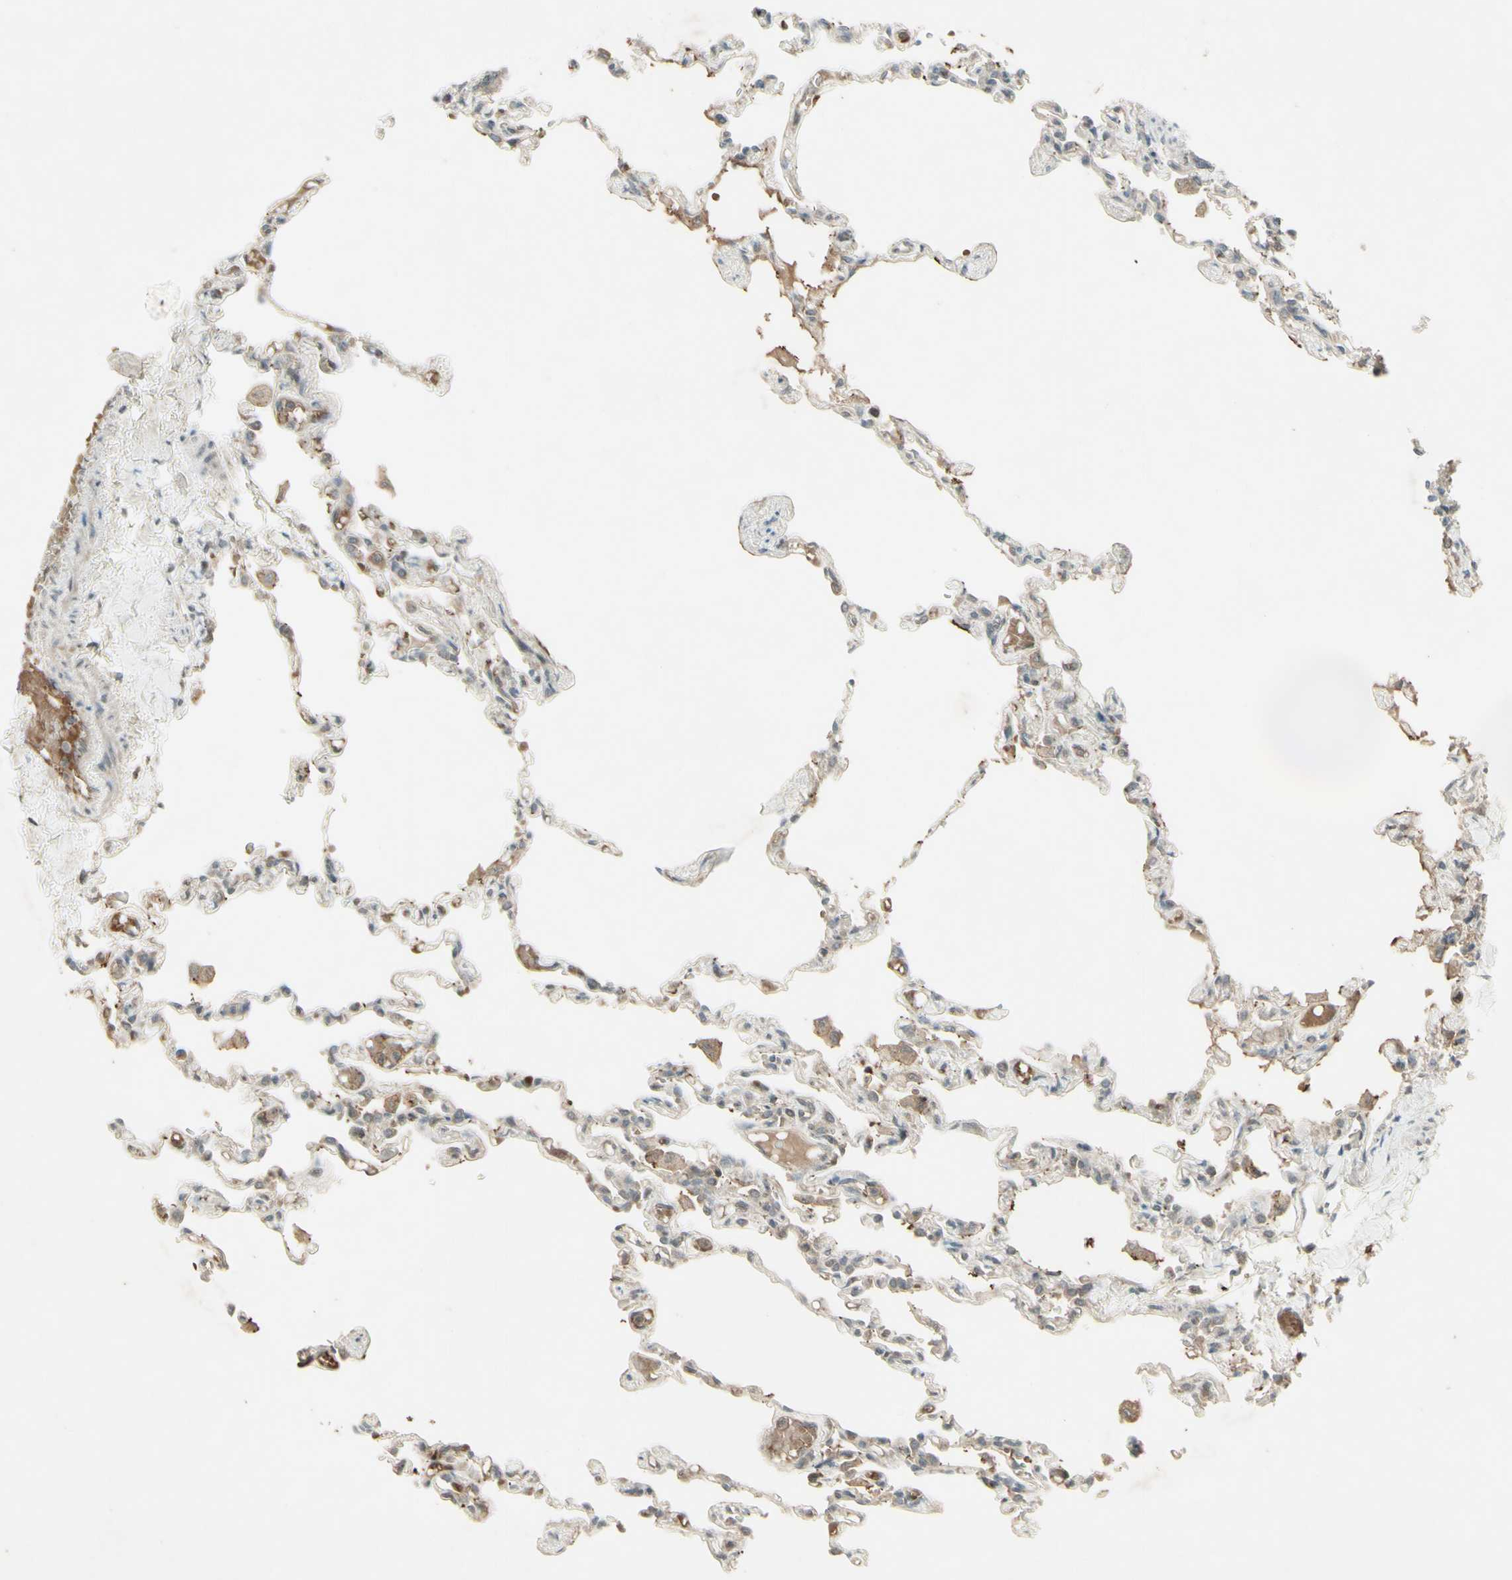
{"staining": {"intensity": "weak", "quantity": "25%-75%", "location": "cytoplasmic/membranous"}, "tissue": "lung", "cell_type": "Alveolar cells", "image_type": "normal", "snomed": [{"axis": "morphology", "description": "Normal tissue, NOS"}, {"axis": "topography", "description": "Lung"}], "caption": "This image exhibits normal lung stained with IHC to label a protein in brown. The cytoplasmic/membranous of alveolar cells show weak positivity for the protein. Nuclei are counter-stained blue.", "gene": "MSH6", "patient": {"sex": "male", "age": 21}}